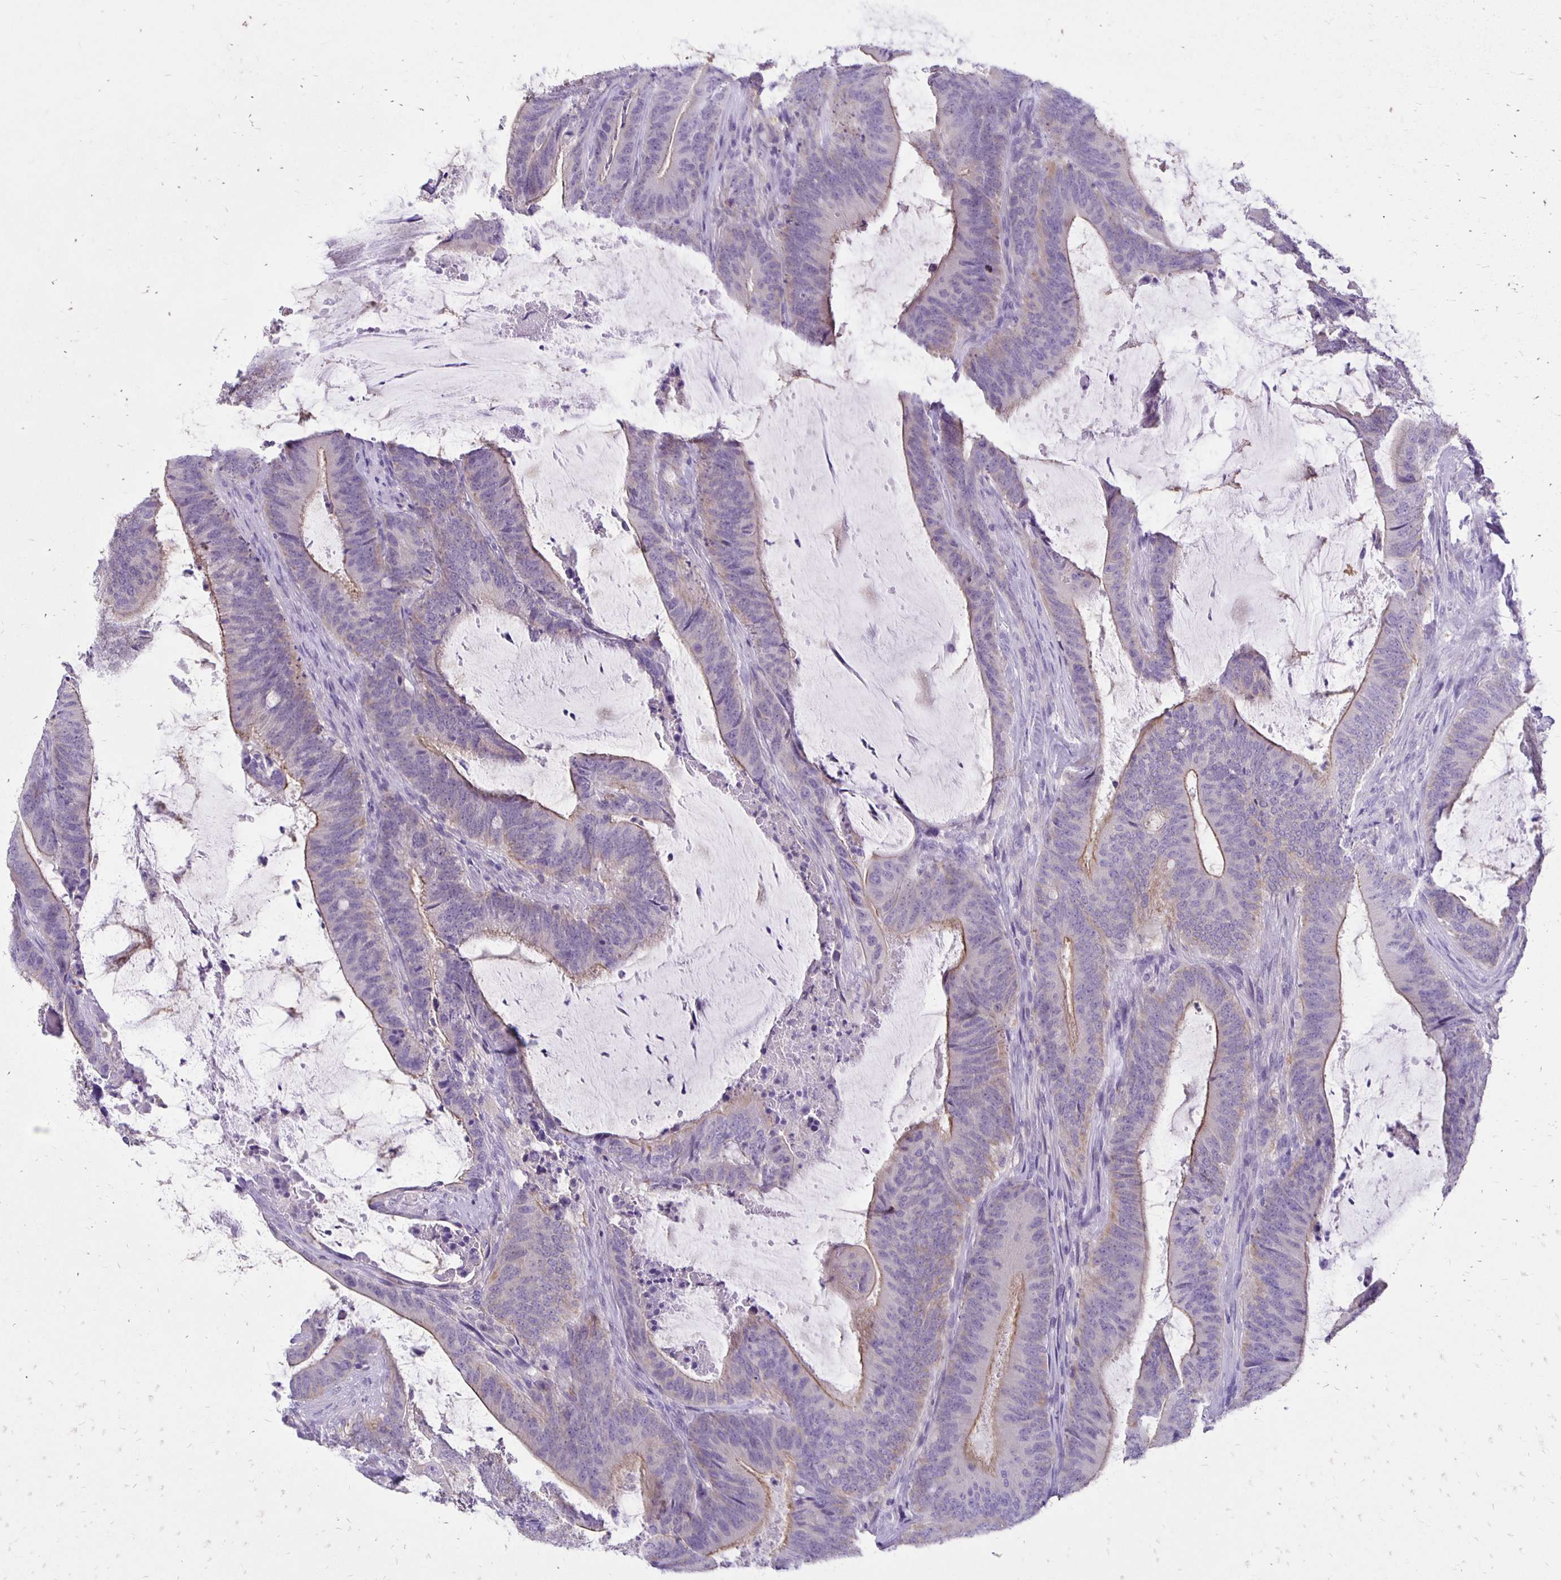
{"staining": {"intensity": "moderate", "quantity": "<25%", "location": "cytoplasmic/membranous"}, "tissue": "colorectal cancer", "cell_type": "Tumor cells", "image_type": "cancer", "snomed": [{"axis": "morphology", "description": "Adenocarcinoma, NOS"}, {"axis": "topography", "description": "Colon"}], "caption": "The immunohistochemical stain labels moderate cytoplasmic/membranous expression in tumor cells of colorectal cancer tissue.", "gene": "ANKRD45", "patient": {"sex": "female", "age": 43}}